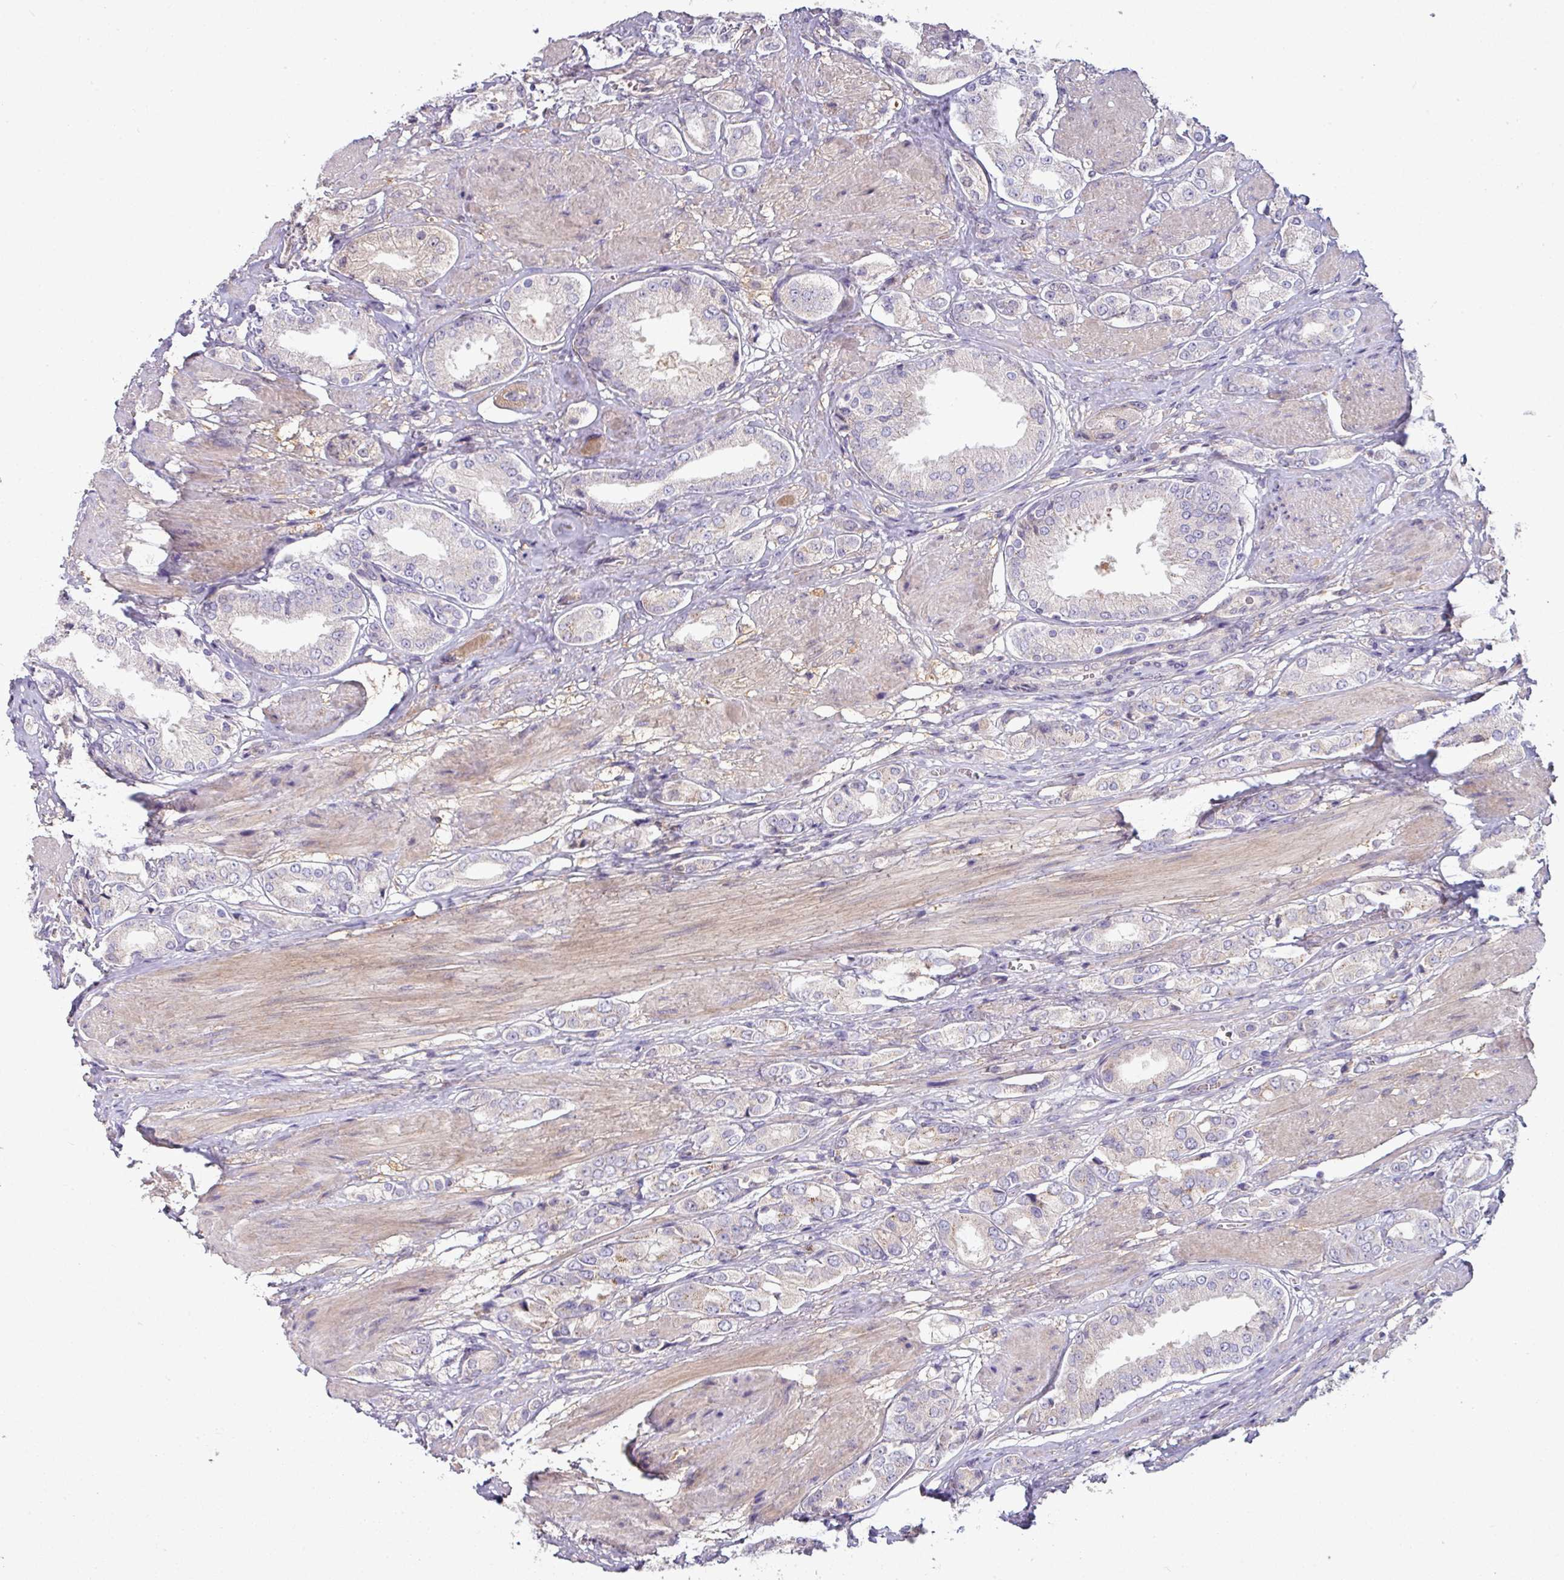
{"staining": {"intensity": "negative", "quantity": "none", "location": "none"}, "tissue": "prostate cancer", "cell_type": "Tumor cells", "image_type": "cancer", "snomed": [{"axis": "morphology", "description": "Adenocarcinoma, High grade"}, {"axis": "topography", "description": "Prostate and seminal vesicle, NOS"}], "caption": "IHC of high-grade adenocarcinoma (prostate) demonstrates no positivity in tumor cells.", "gene": "SLAMF6", "patient": {"sex": "male", "age": 64}}